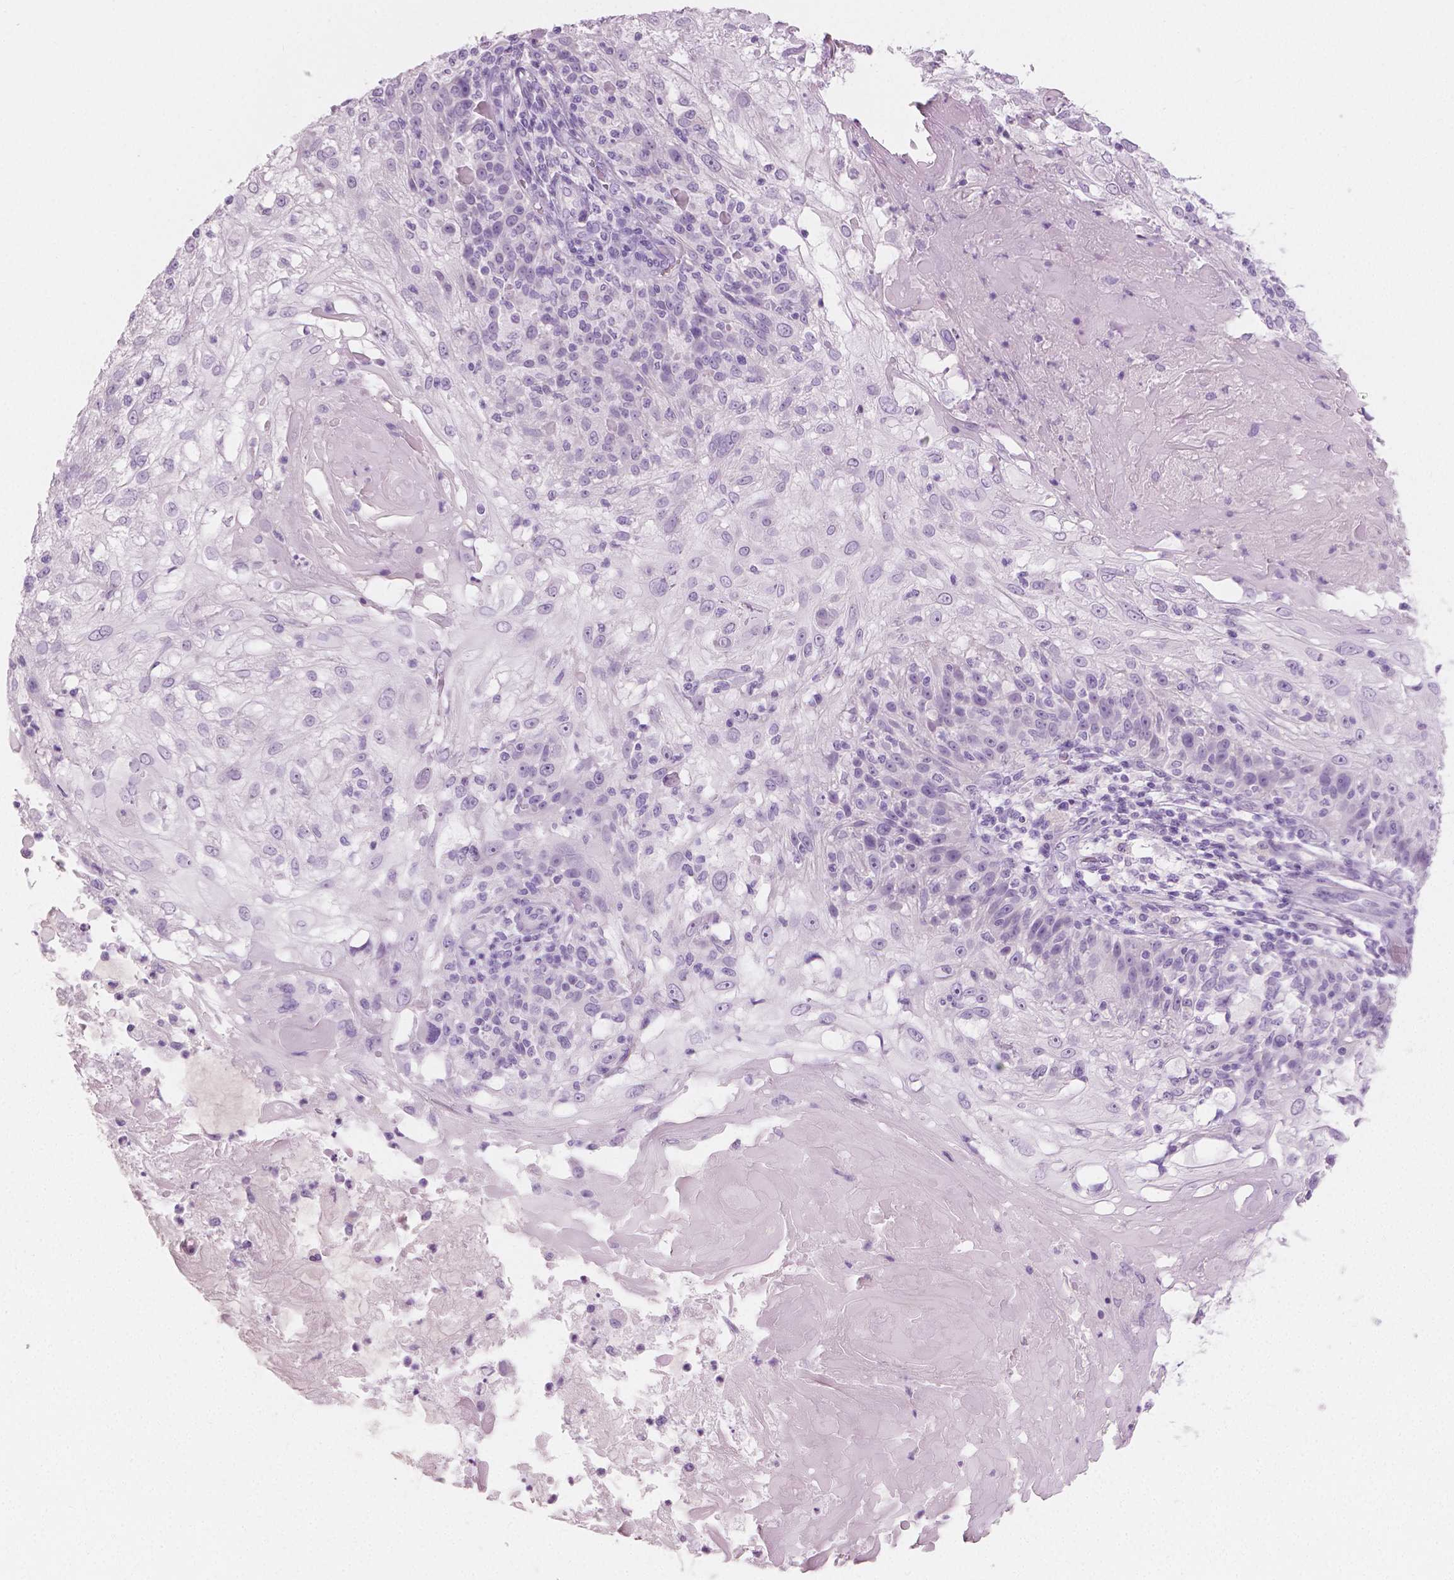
{"staining": {"intensity": "negative", "quantity": "none", "location": "none"}, "tissue": "skin cancer", "cell_type": "Tumor cells", "image_type": "cancer", "snomed": [{"axis": "morphology", "description": "Normal tissue, NOS"}, {"axis": "morphology", "description": "Squamous cell carcinoma, NOS"}, {"axis": "topography", "description": "Skin"}], "caption": "A high-resolution micrograph shows IHC staining of skin cancer (squamous cell carcinoma), which reveals no significant positivity in tumor cells.", "gene": "PLIN4", "patient": {"sex": "female", "age": 83}}